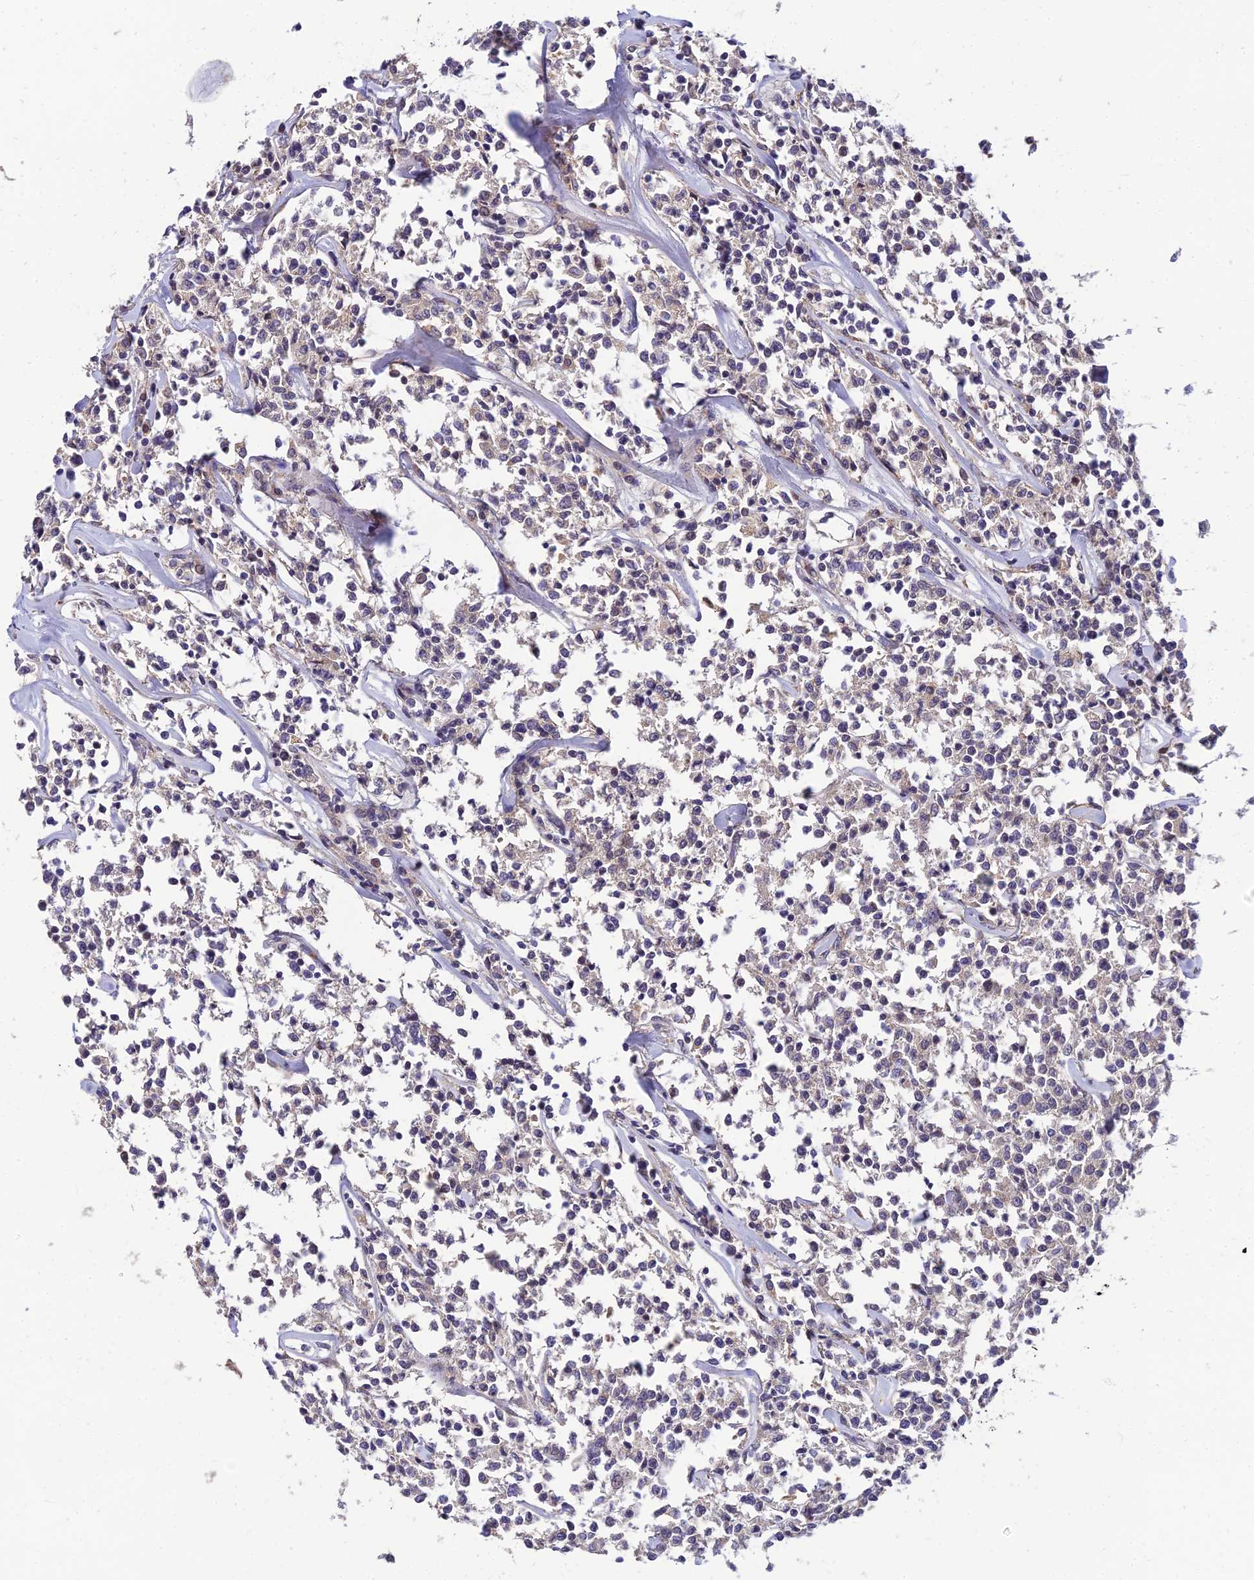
{"staining": {"intensity": "negative", "quantity": "none", "location": "none"}, "tissue": "lymphoma", "cell_type": "Tumor cells", "image_type": "cancer", "snomed": [{"axis": "morphology", "description": "Malignant lymphoma, non-Hodgkin's type, Low grade"}, {"axis": "topography", "description": "Small intestine"}], "caption": "IHC micrograph of neoplastic tissue: lymphoma stained with DAB (3,3'-diaminobenzidine) displays no significant protein positivity in tumor cells.", "gene": "NPY", "patient": {"sex": "female", "age": 59}}